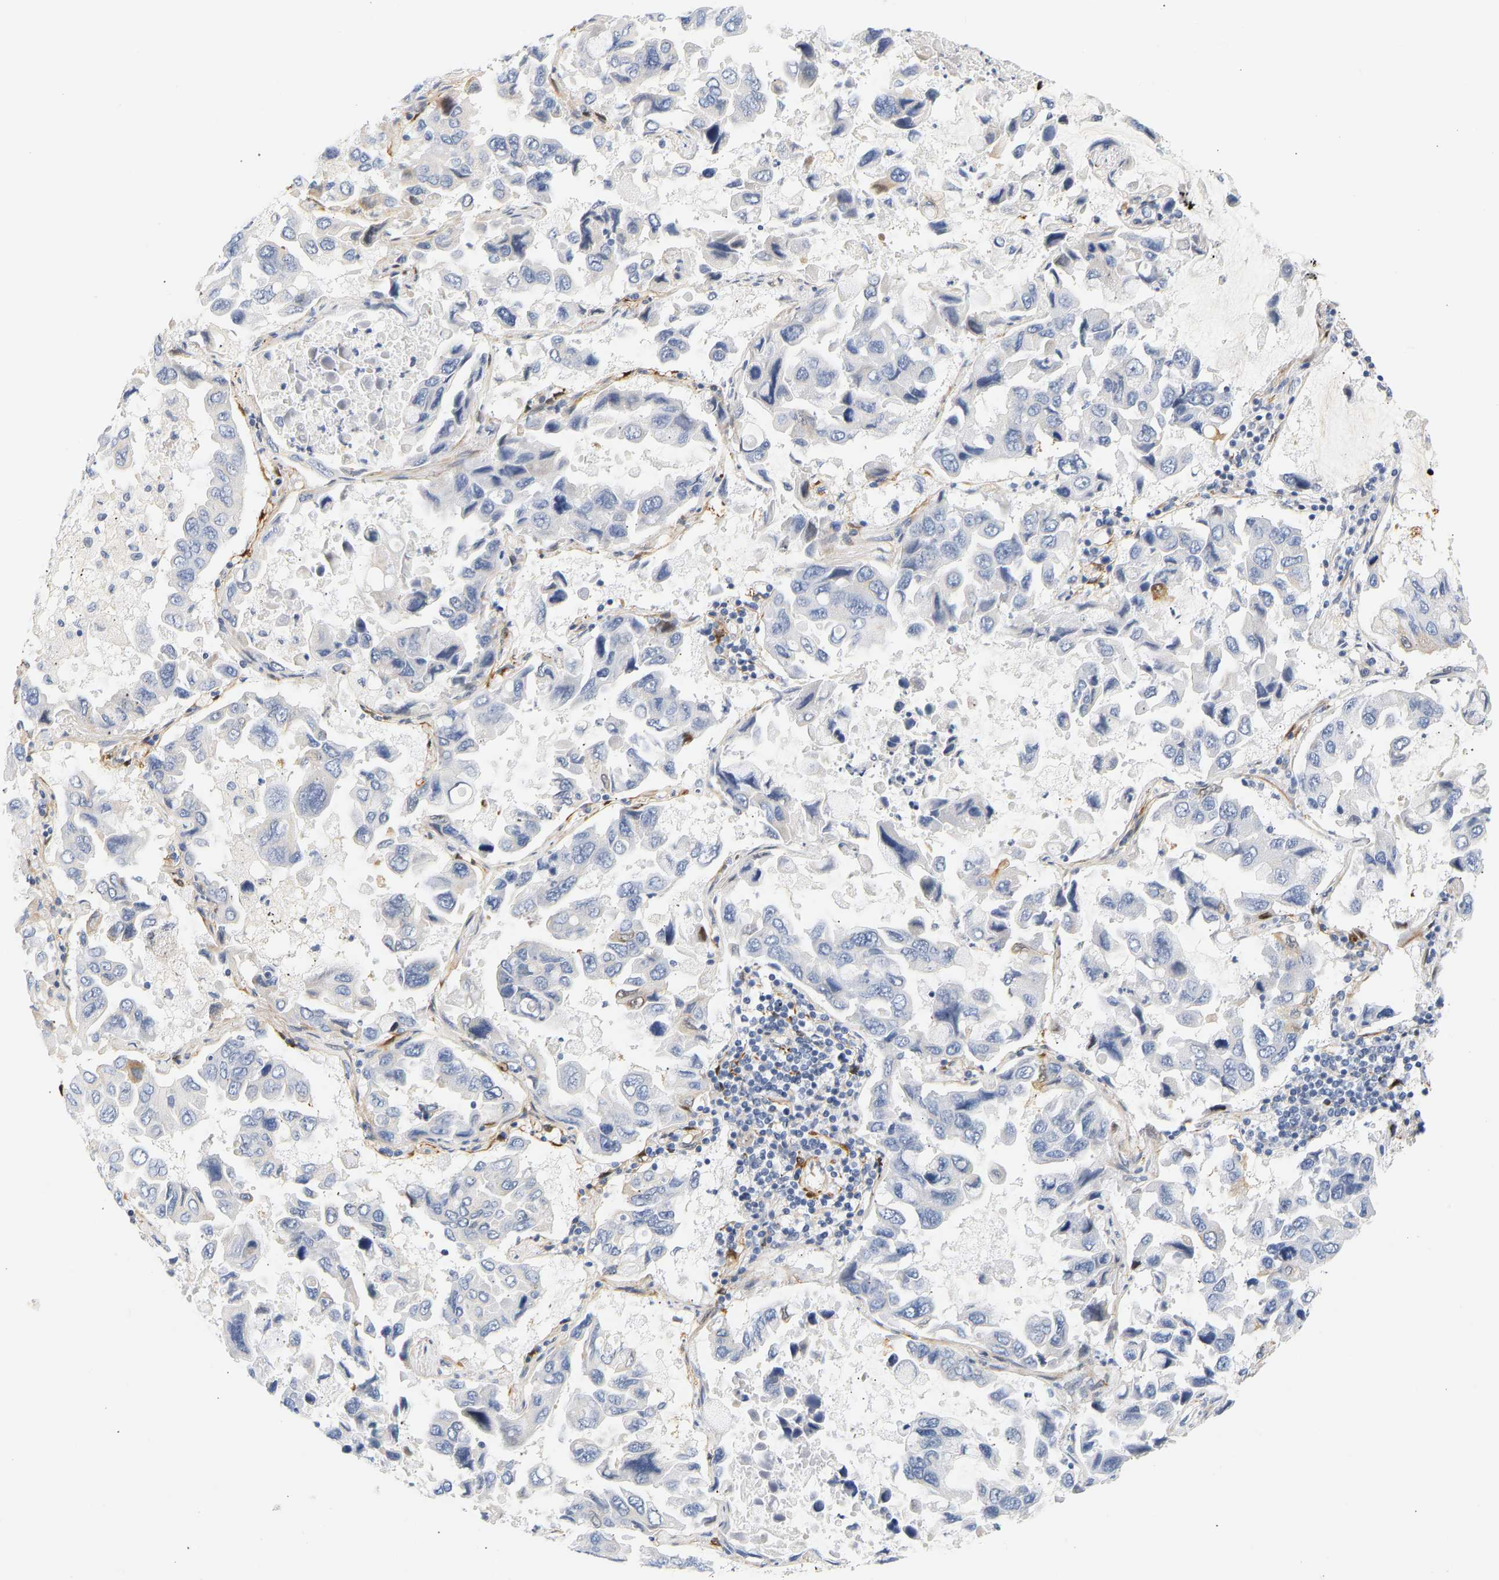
{"staining": {"intensity": "negative", "quantity": "none", "location": "none"}, "tissue": "lung cancer", "cell_type": "Tumor cells", "image_type": "cancer", "snomed": [{"axis": "morphology", "description": "Adenocarcinoma, NOS"}, {"axis": "topography", "description": "Lung"}], "caption": "There is no significant expression in tumor cells of lung cancer (adenocarcinoma).", "gene": "SLC30A7", "patient": {"sex": "male", "age": 64}}